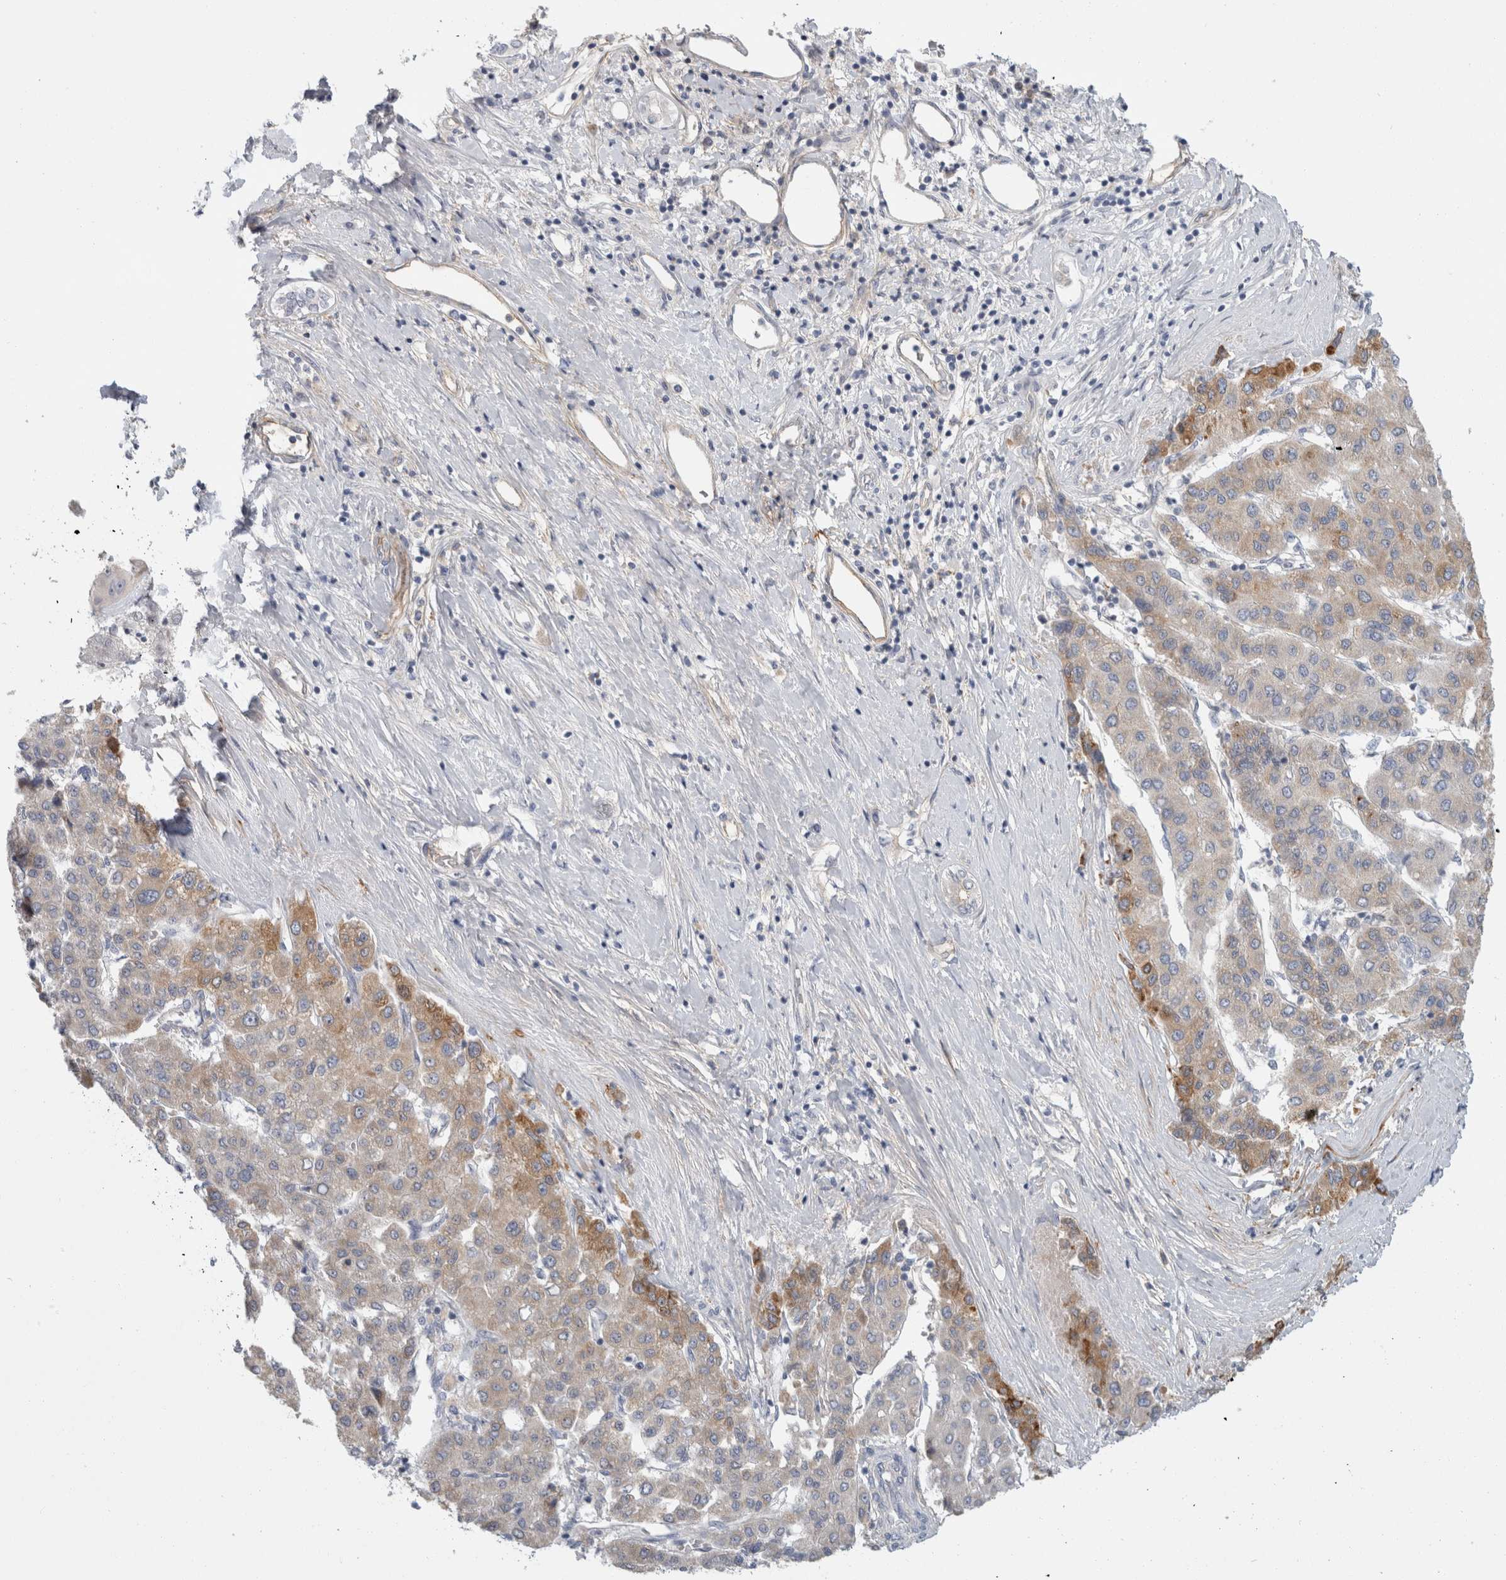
{"staining": {"intensity": "moderate", "quantity": "<25%", "location": "cytoplasmic/membranous"}, "tissue": "liver cancer", "cell_type": "Tumor cells", "image_type": "cancer", "snomed": [{"axis": "morphology", "description": "Carcinoma, Hepatocellular, NOS"}, {"axis": "topography", "description": "Liver"}], "caption": "Protein staining by immunohistochemistry reveals moderate cytoplasmic/membranous expression in approximately <25% of tumor cells in liver cancer.", "gene": "CD55", "patient": {"sex": "male", "age": 65}}